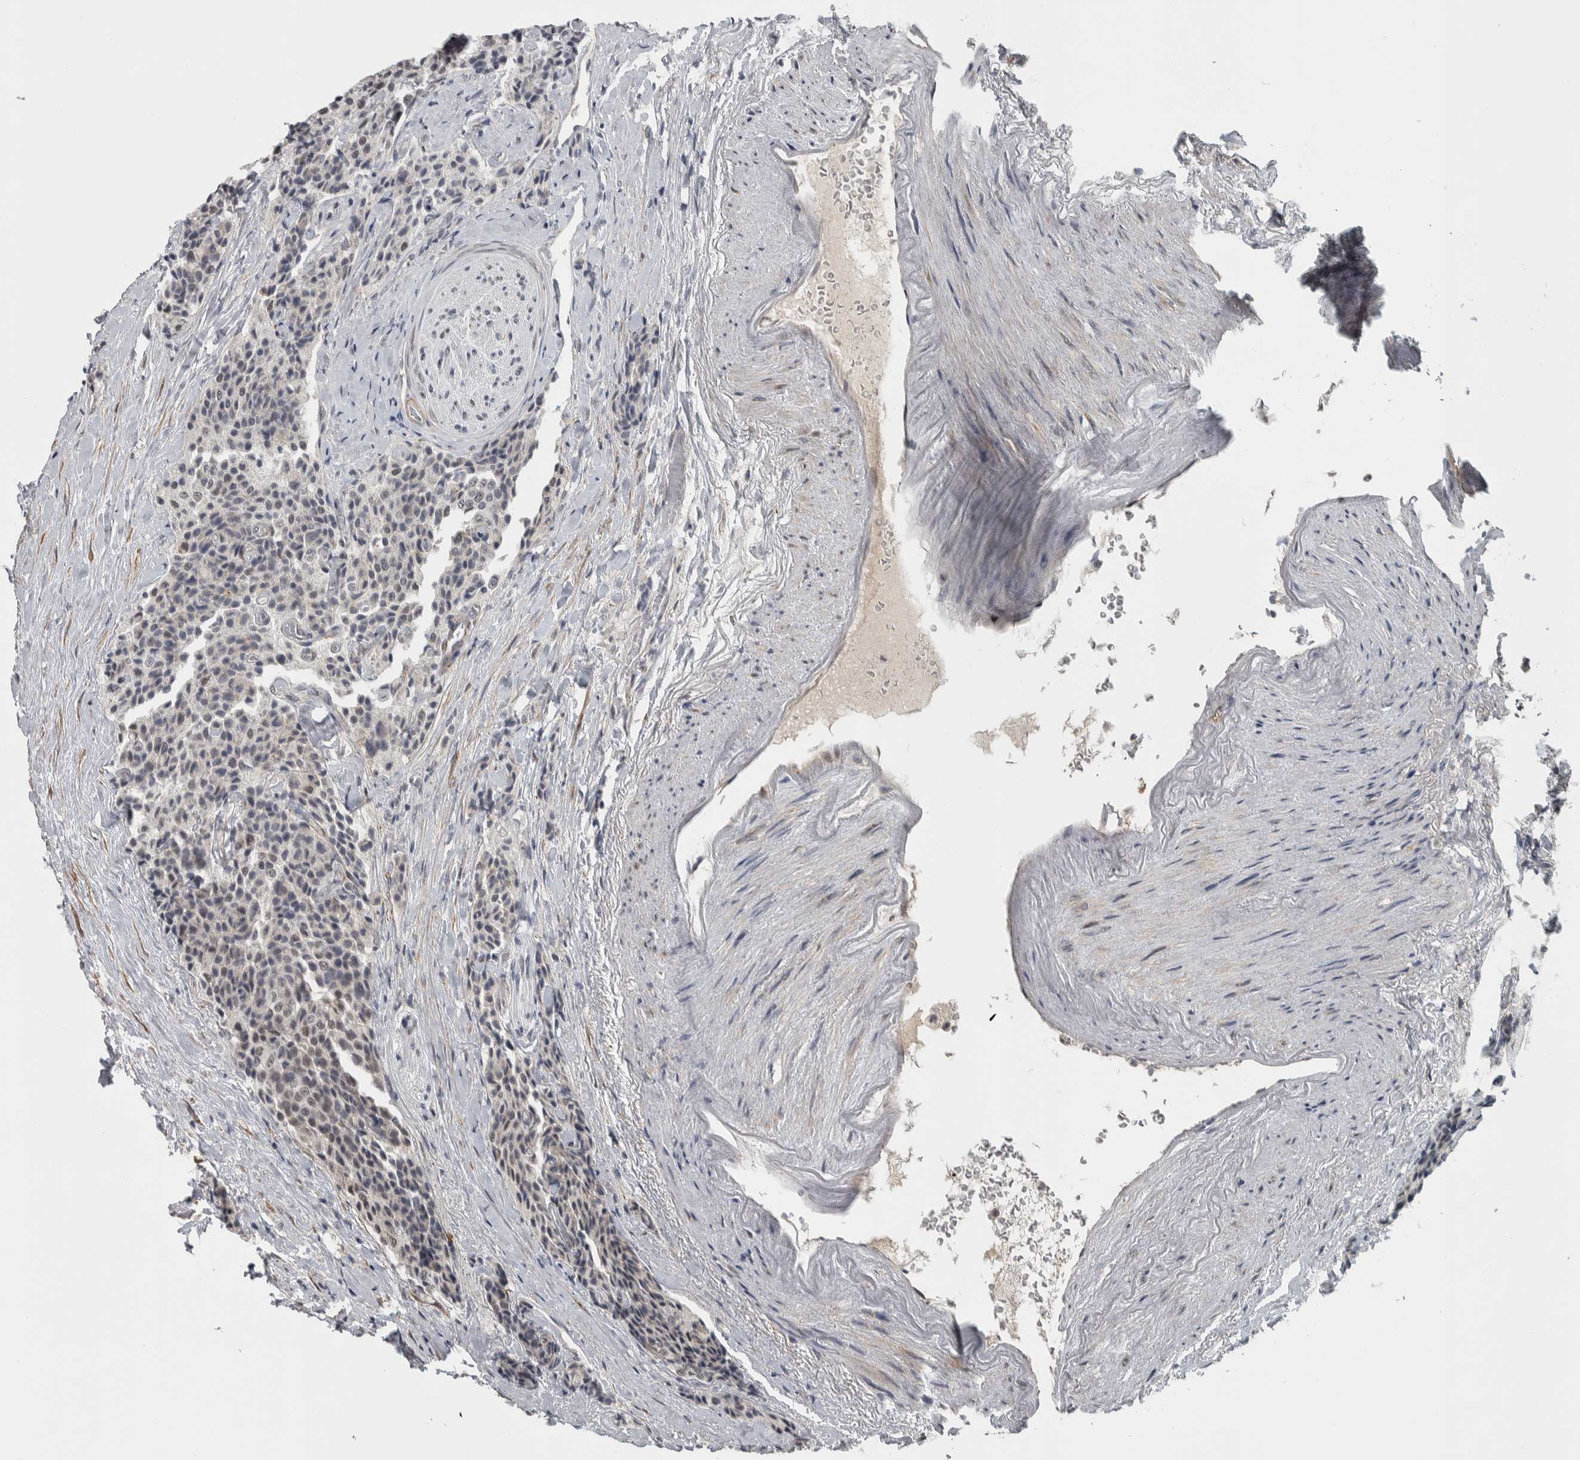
{"staining": {"intensity": "negative", "quantity": "none", "location": "none"}, "tissue": "carcinoid", "cell_type": "Tumor cells", "image_type": "cancer", "snomed": [{"axis": "morphology", "description": "Carcinoid, malignant, NOS"}, {"axis": "topography", "description": "Colon"}], "caption": "Carcinoid (malignant) was stained to show a protein in brown. There is no significant expression in tumor cells. The staining is performed using DAB brown chromogen with nuclei counter-stained in using hematoxylin.", "gene": "DDX42", "patient": {"sex": "female", "age": 61}}